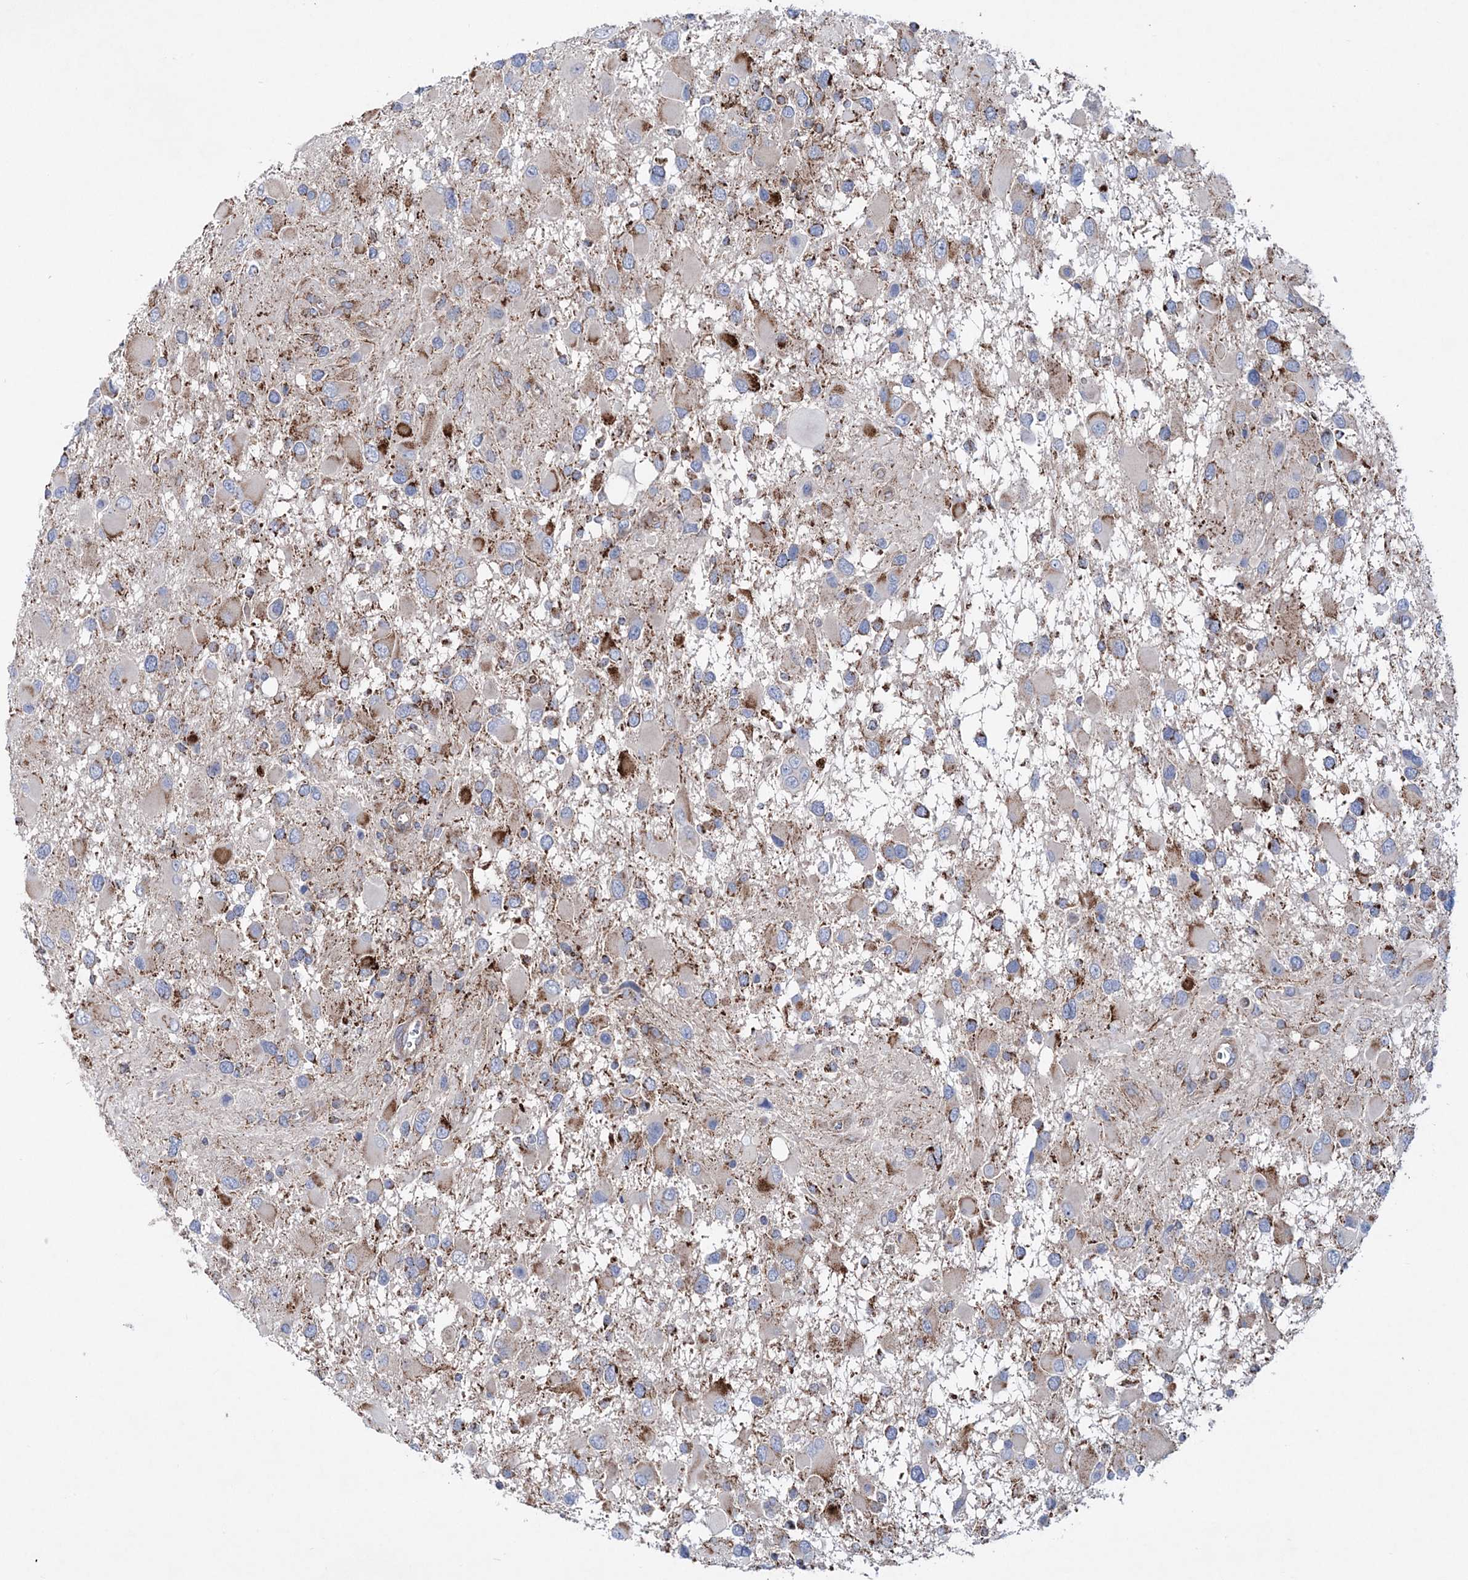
{"staining": {"intensity": "moderate", "quantity": "<25%", "location": "cytoplasmic/membranous"}, "tissue": "glioma", "cell_type": "Tumor cells", "image_type": "cancer", "snomed": [{"axis": "morphology", "description": "Glioma, malignant, High grade"}, {"axis": "topography", "description": "Brain"}], "caption": "There is low levels of moderate cytoplasmic/membranous staining in tumor cells of glioma, as demonstrated by immunohistochemical staining (brown color).", "gene": "NGLY1", "patient": {"sex": "male", "age": 53}}